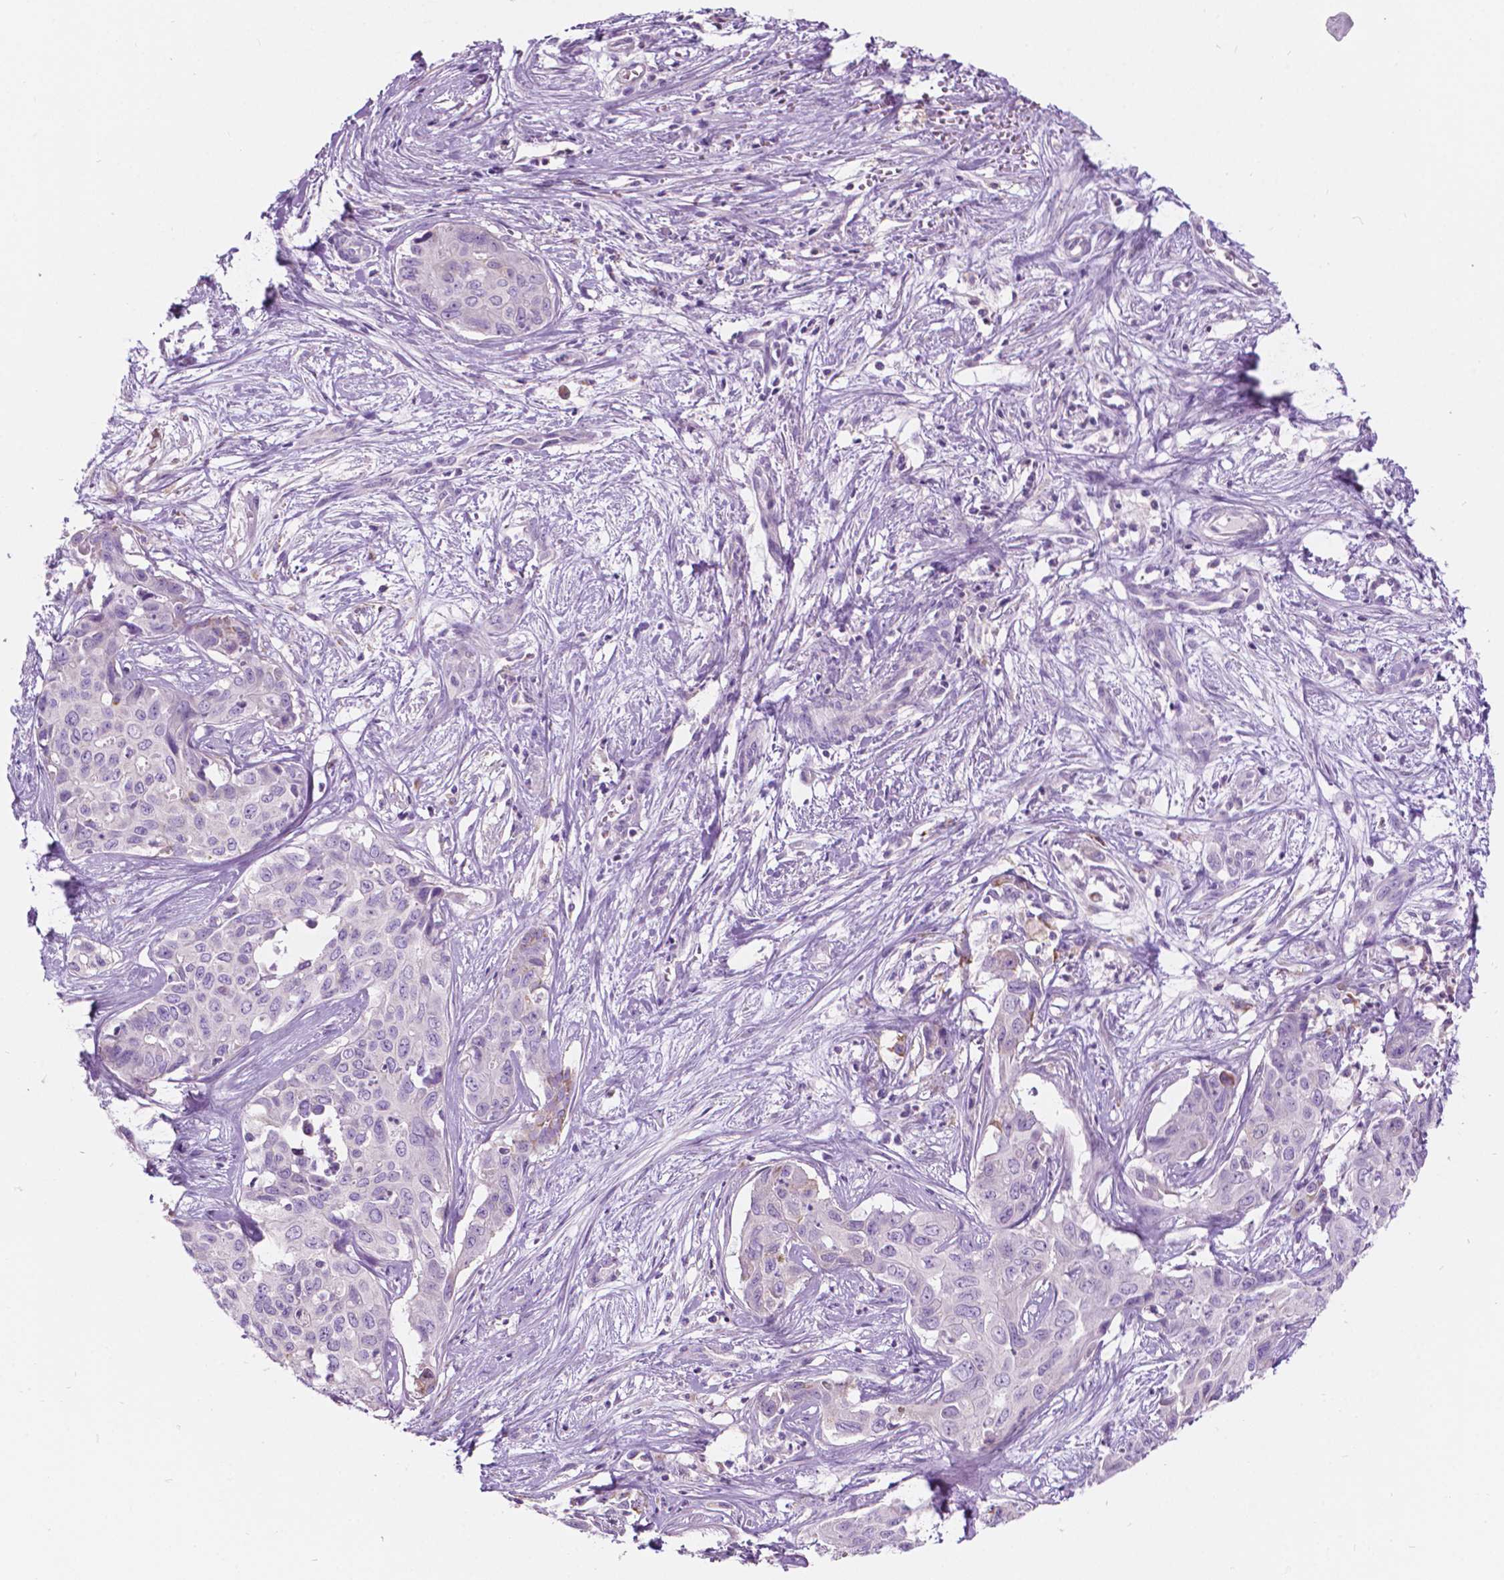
{"staining": {"intensity": "negative", "quantity": "none", "location": "none"}, "tissue": "liver cancer", "cell_type": "Tumor cells", "image_type": "cancer", "snomed": [{"axis": "morphology", "description": "Cholangiocarcinoma"}, {"axis": "topography", "description": "Liver"}], "caption": "Tumor cells are negative for brown protein staining in liver cholangiocarcinoma.", "gene": "NOS1AP", "patient": {"sex": "female", "age": 65}}